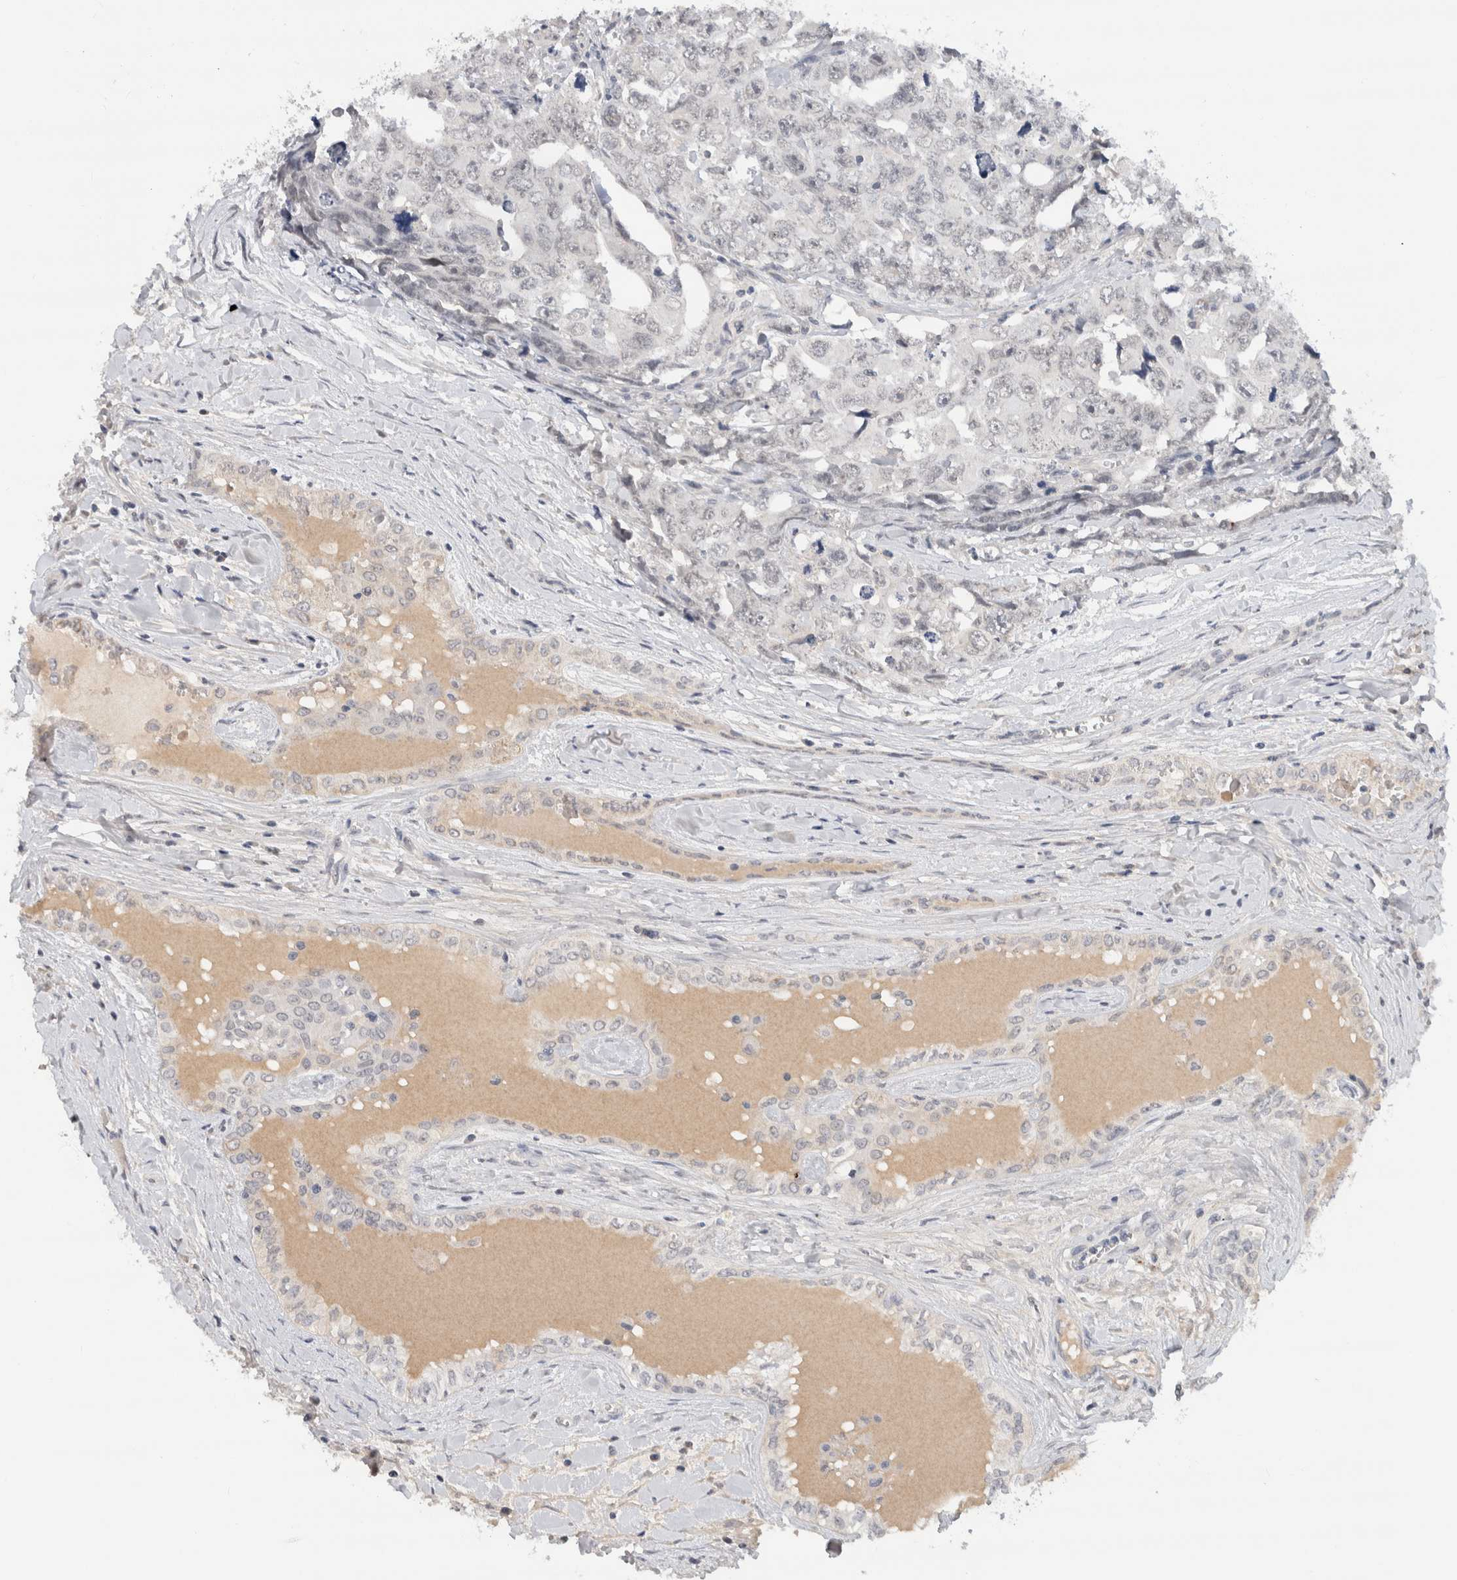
{"staining": {"intensity": "negative", "quantity": "none", "location": "none"}, "tissue": "testis cancer", "cell_type": "Tumor cells", "image_type": "cancer", "snomed": [{"axis": "morphology", "description": "Carcinoma, Embryonal, NOS"}, {"axis": "topography", "description": "Testis"}], "caption": "Histopathology image shows no significant protein expression in tumor cells of testis cancer. Nuclei are stained in blue.", "gene": "HCN3", "patient": {"sex": "male", "age": 28}}